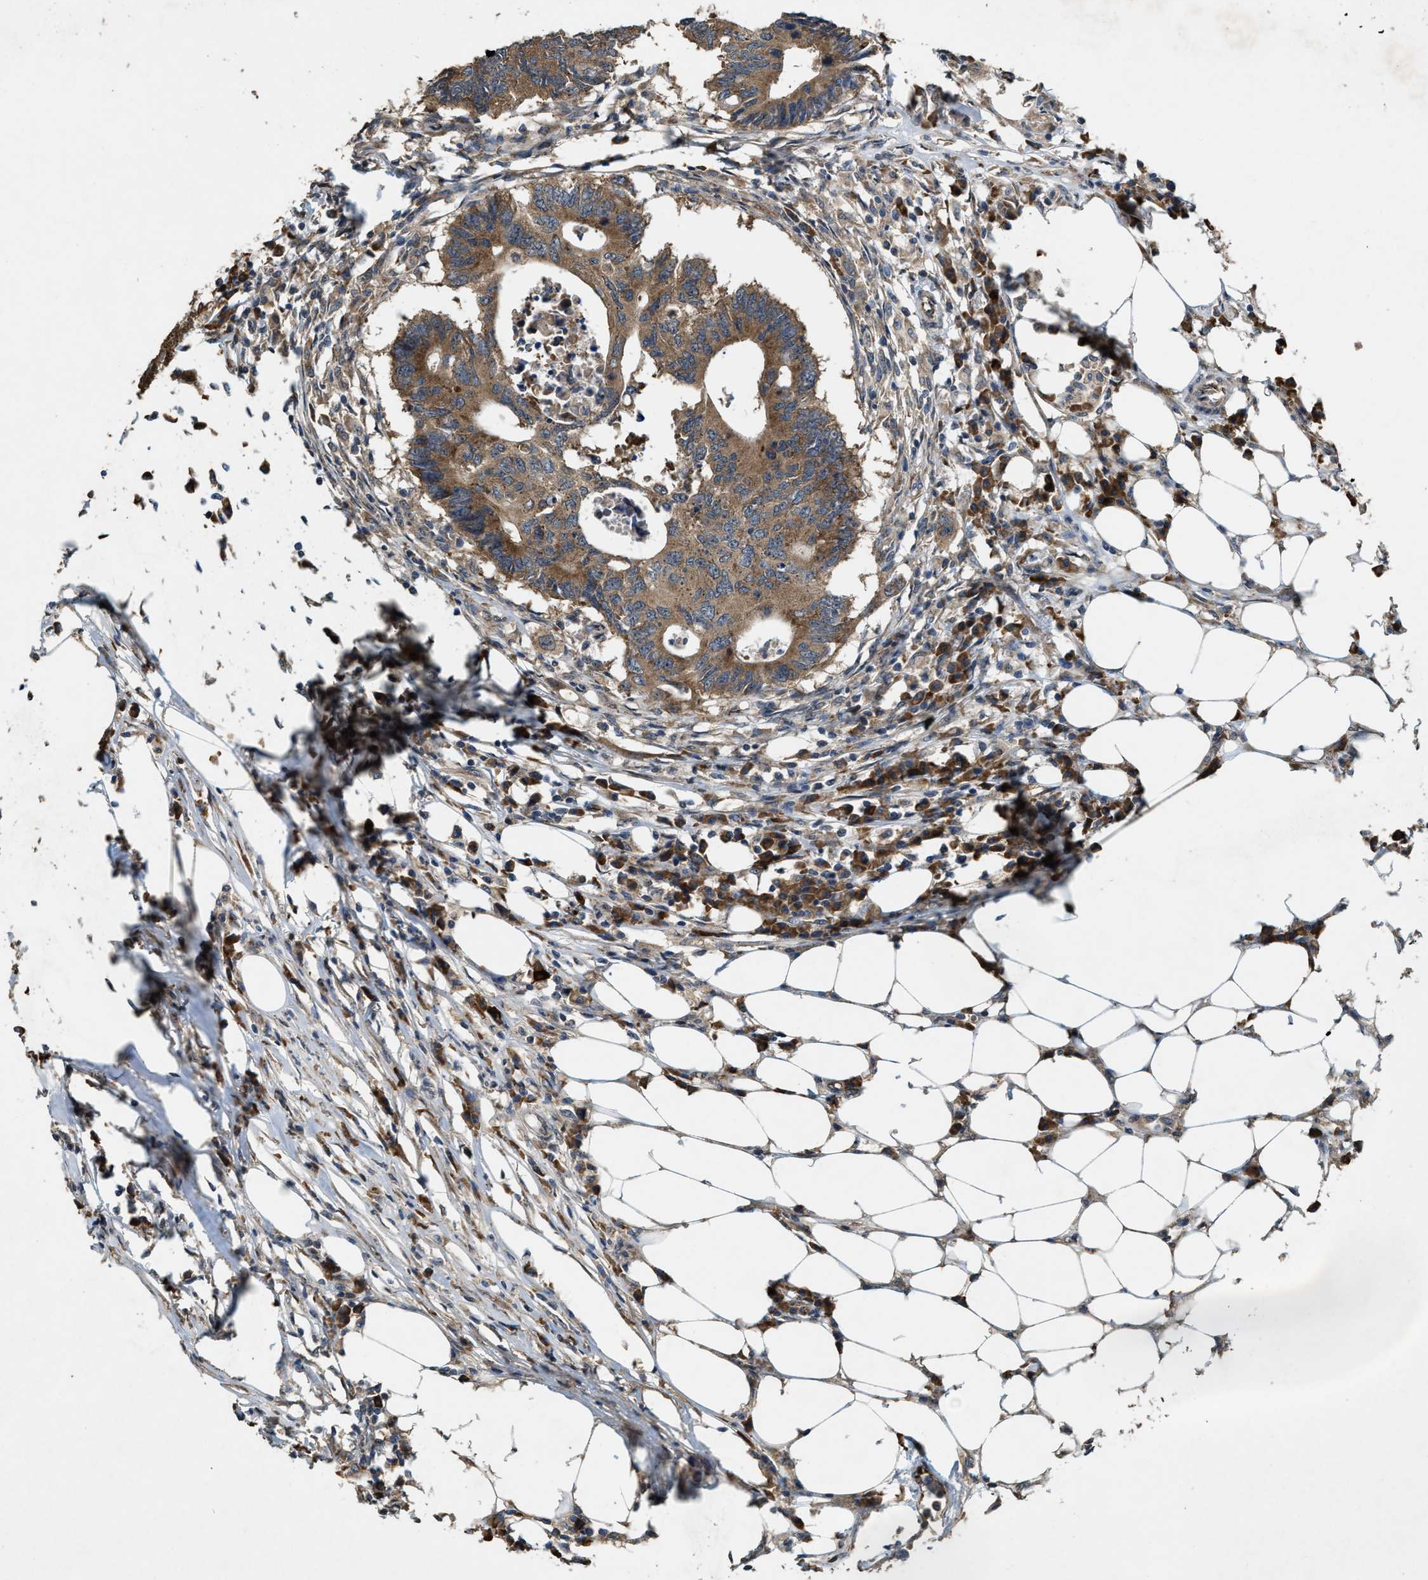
{"staining": {"intensity": "moderate", "quantity": ">75%", "location": "cytoplasmic/membranous"}, "tissue": "colorectal cancer", "cell_type": "Tumor cells", "image_type": "cancer", "snomed": [{"axis": "morphology", "description": "Adenocarcinoma, NOS"}, {"axis": "topography", "description": "Colon"}], "caption": "Adenocarcinoma (colorectal) stained for a protein exhibits moderate cytoplasmic/membranous positivity in tumor cells. (brown staining indicates protein expression, while blue staining denotes nuclei).", "gene": "ARHGEF5", "patient": {"sex": "male", "age": 71}}